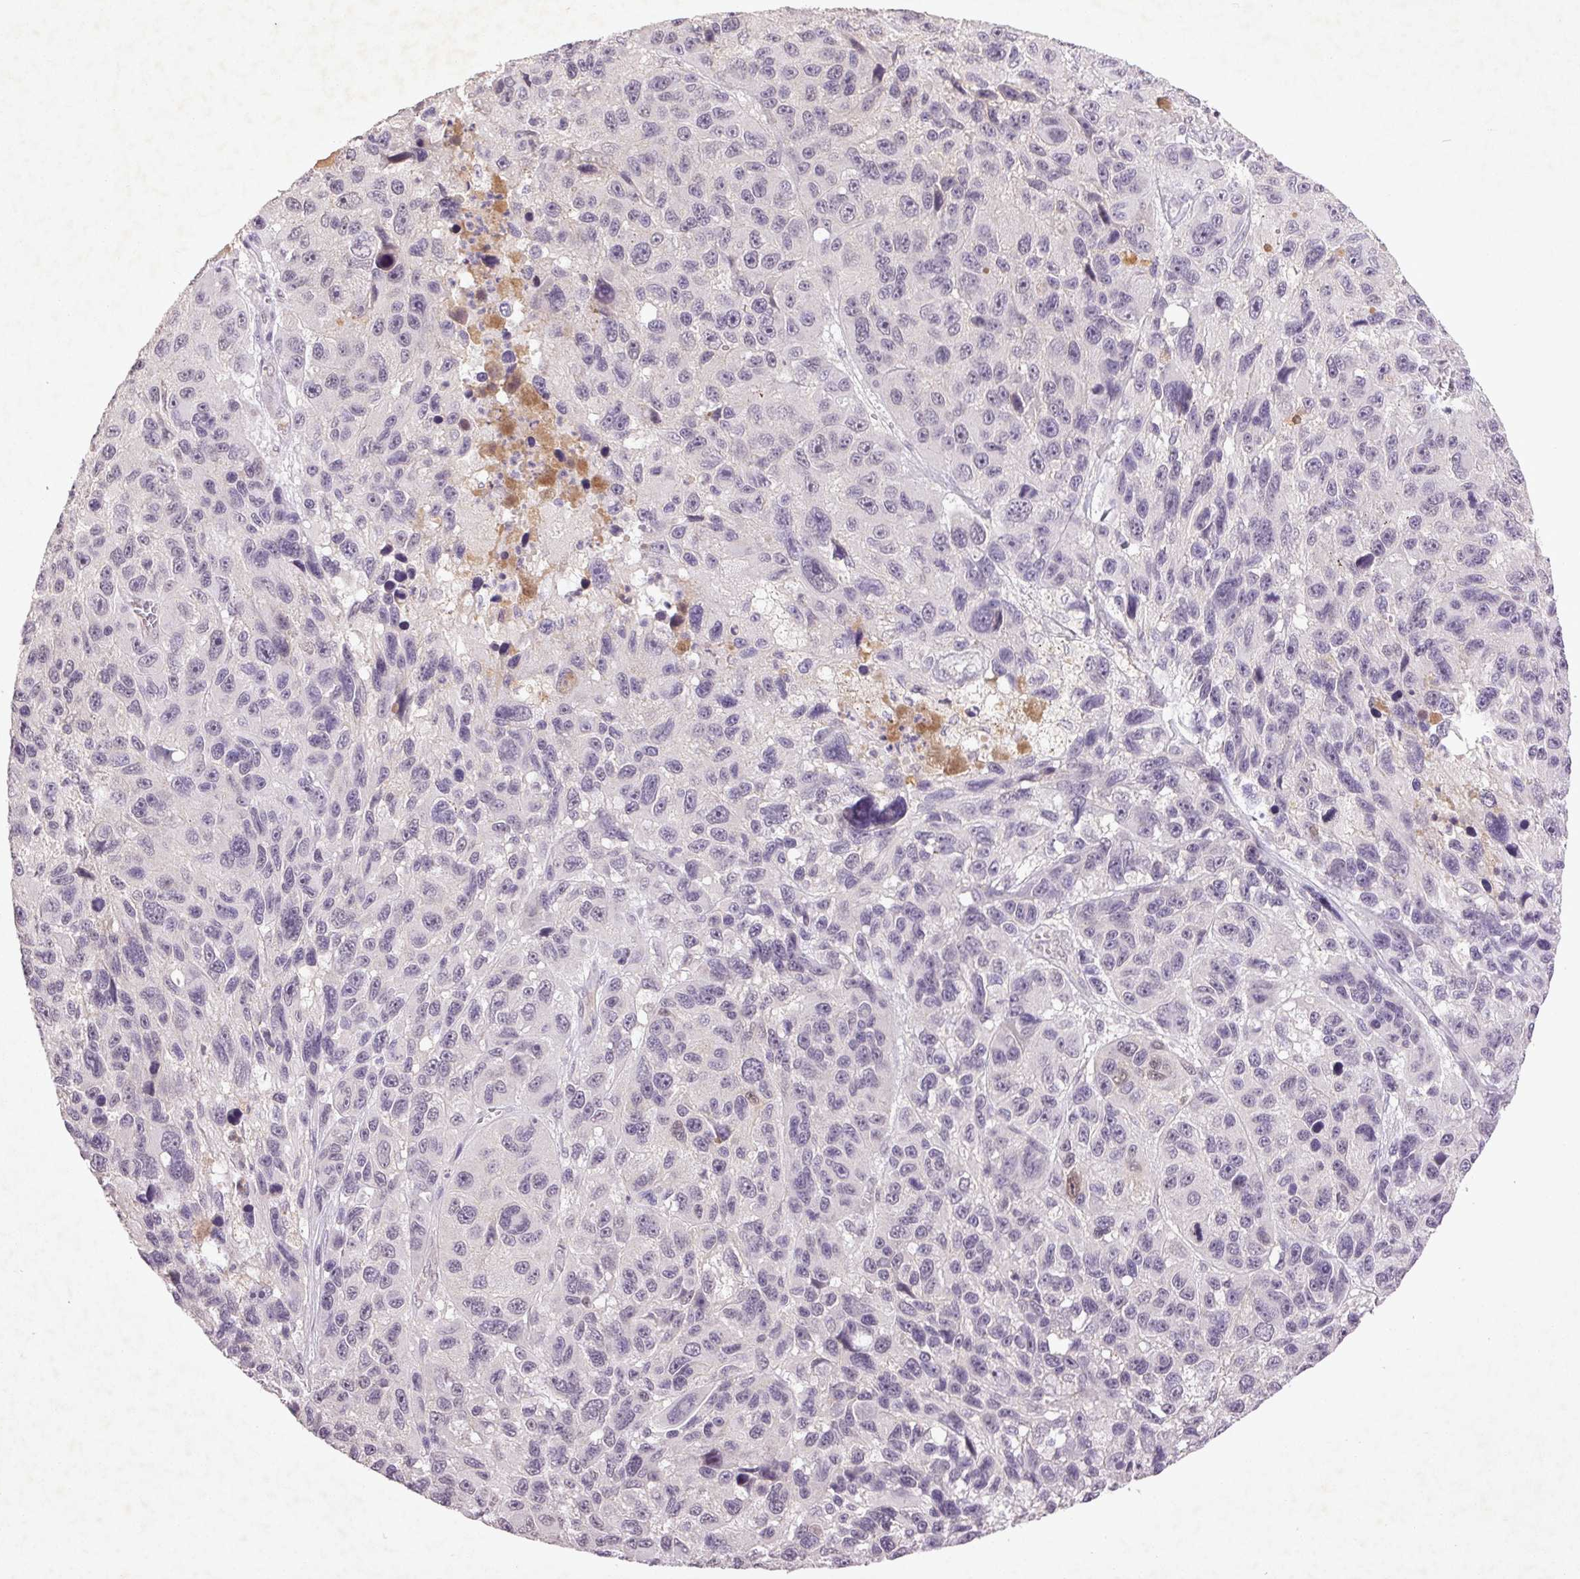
{"staining": {"intensity": "negative", "quantity": "none", "location": "none"}, "tissue": "melanoma", "cell_type": "Tumor cells", "image_type": "cancer", "snomed": [{"axis": "morphology", "description": "Malignant melanoma, NOS"}, {"axis": "topography", "description": "Skin"}], "caption": "An image of malignant melanoma stained for a protein reveals no brown staining in tumor cells.", "gene": "FAM168B", "patient": {"sex": "male", "age": 53}}